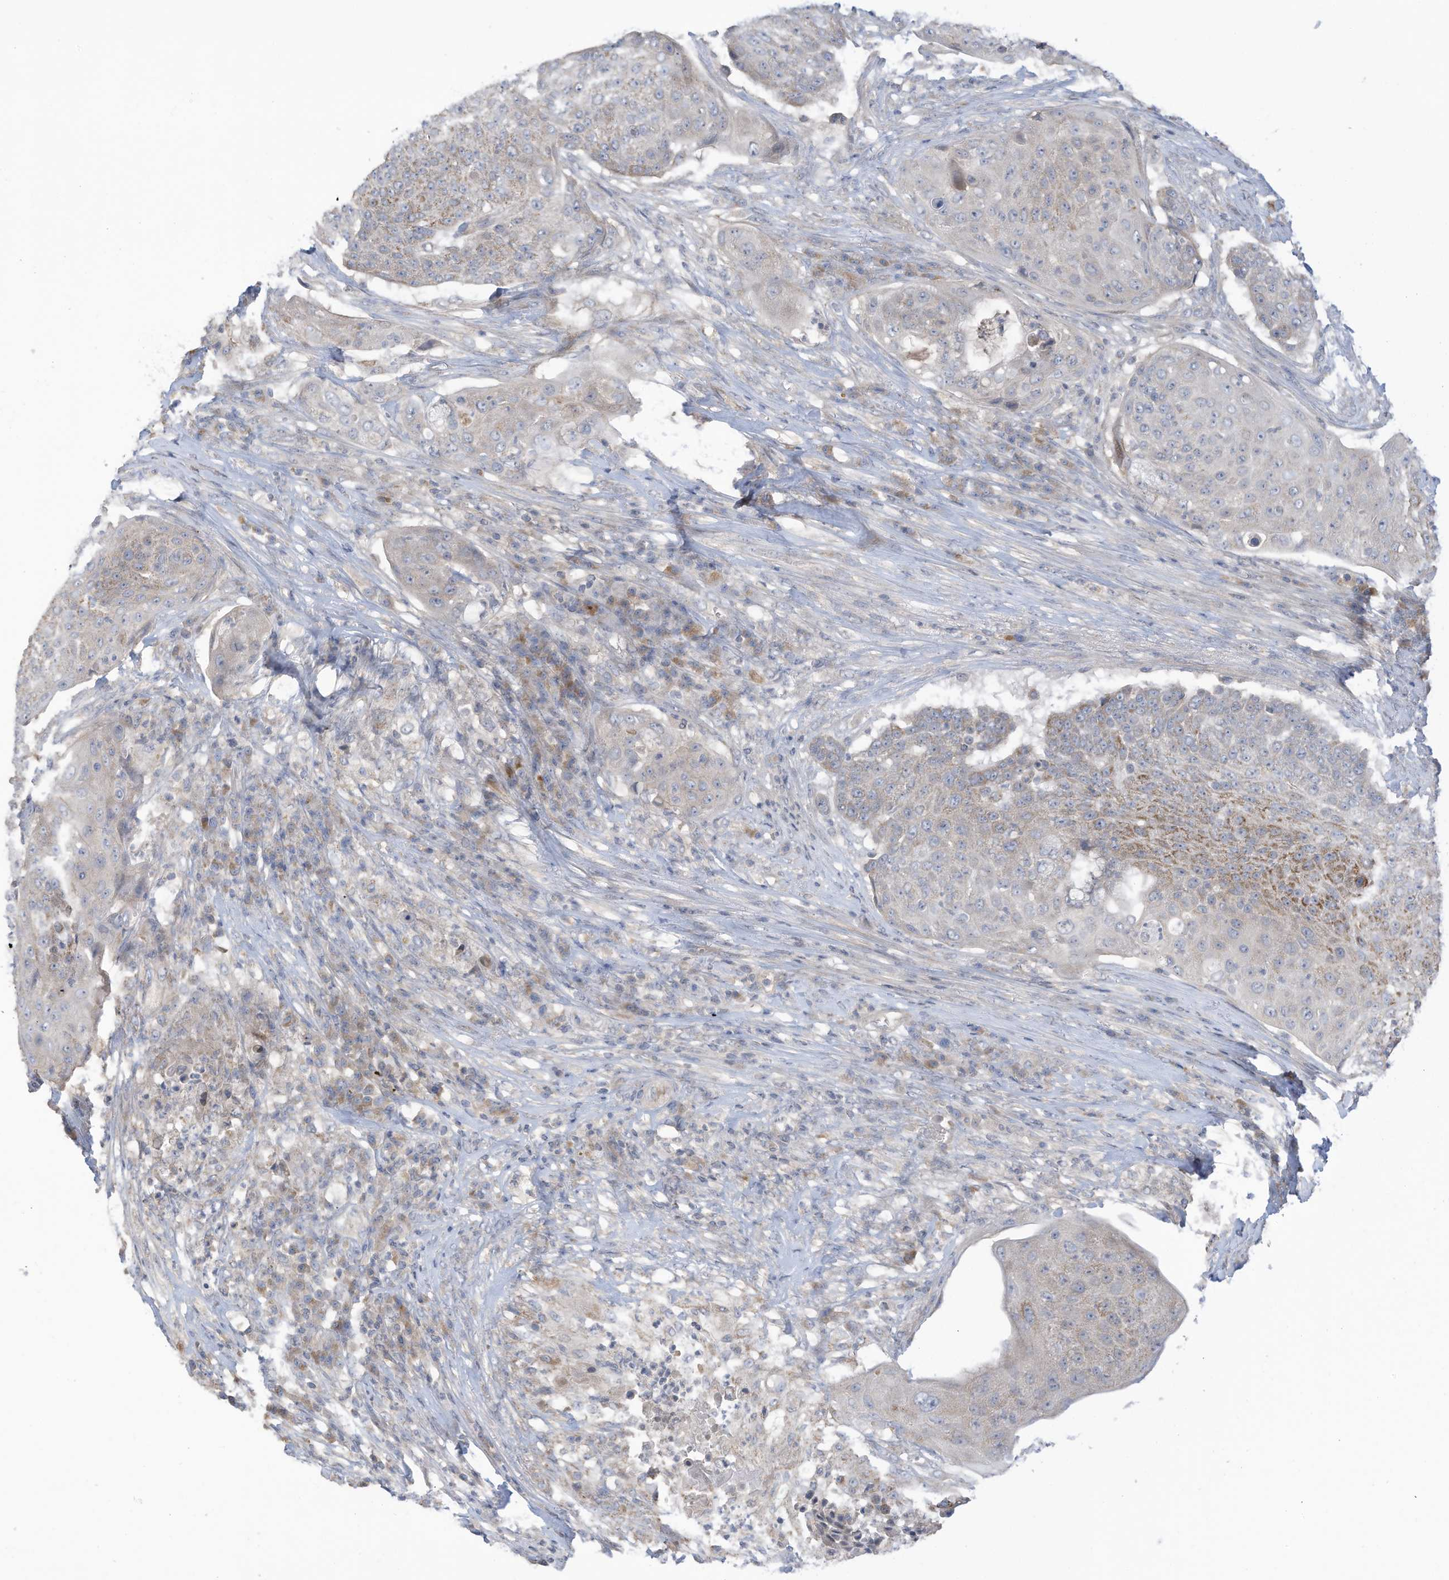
{"staining": {"intensity": "moderate", "quantity": "<25%", "location": "cytoplasmic/membranous"}, "tissue": "urothelial cancer", "cell_type": "Tumor cells", "image_type": "cancer", "snomed": [{"axis": "morphology", "description": "Urothelial carcinoma, High grade"}, {"axis": "topography", "description": "Urinary bladder"}], "caption": "High-grade urothelial carcinoma stained with a brown dye shows moderate cytoplasmic/membranous positive staining in about <25% of tumor cells.", "gene": "SCGB1D2", "patient": {"sex": "female", "age": 63}}